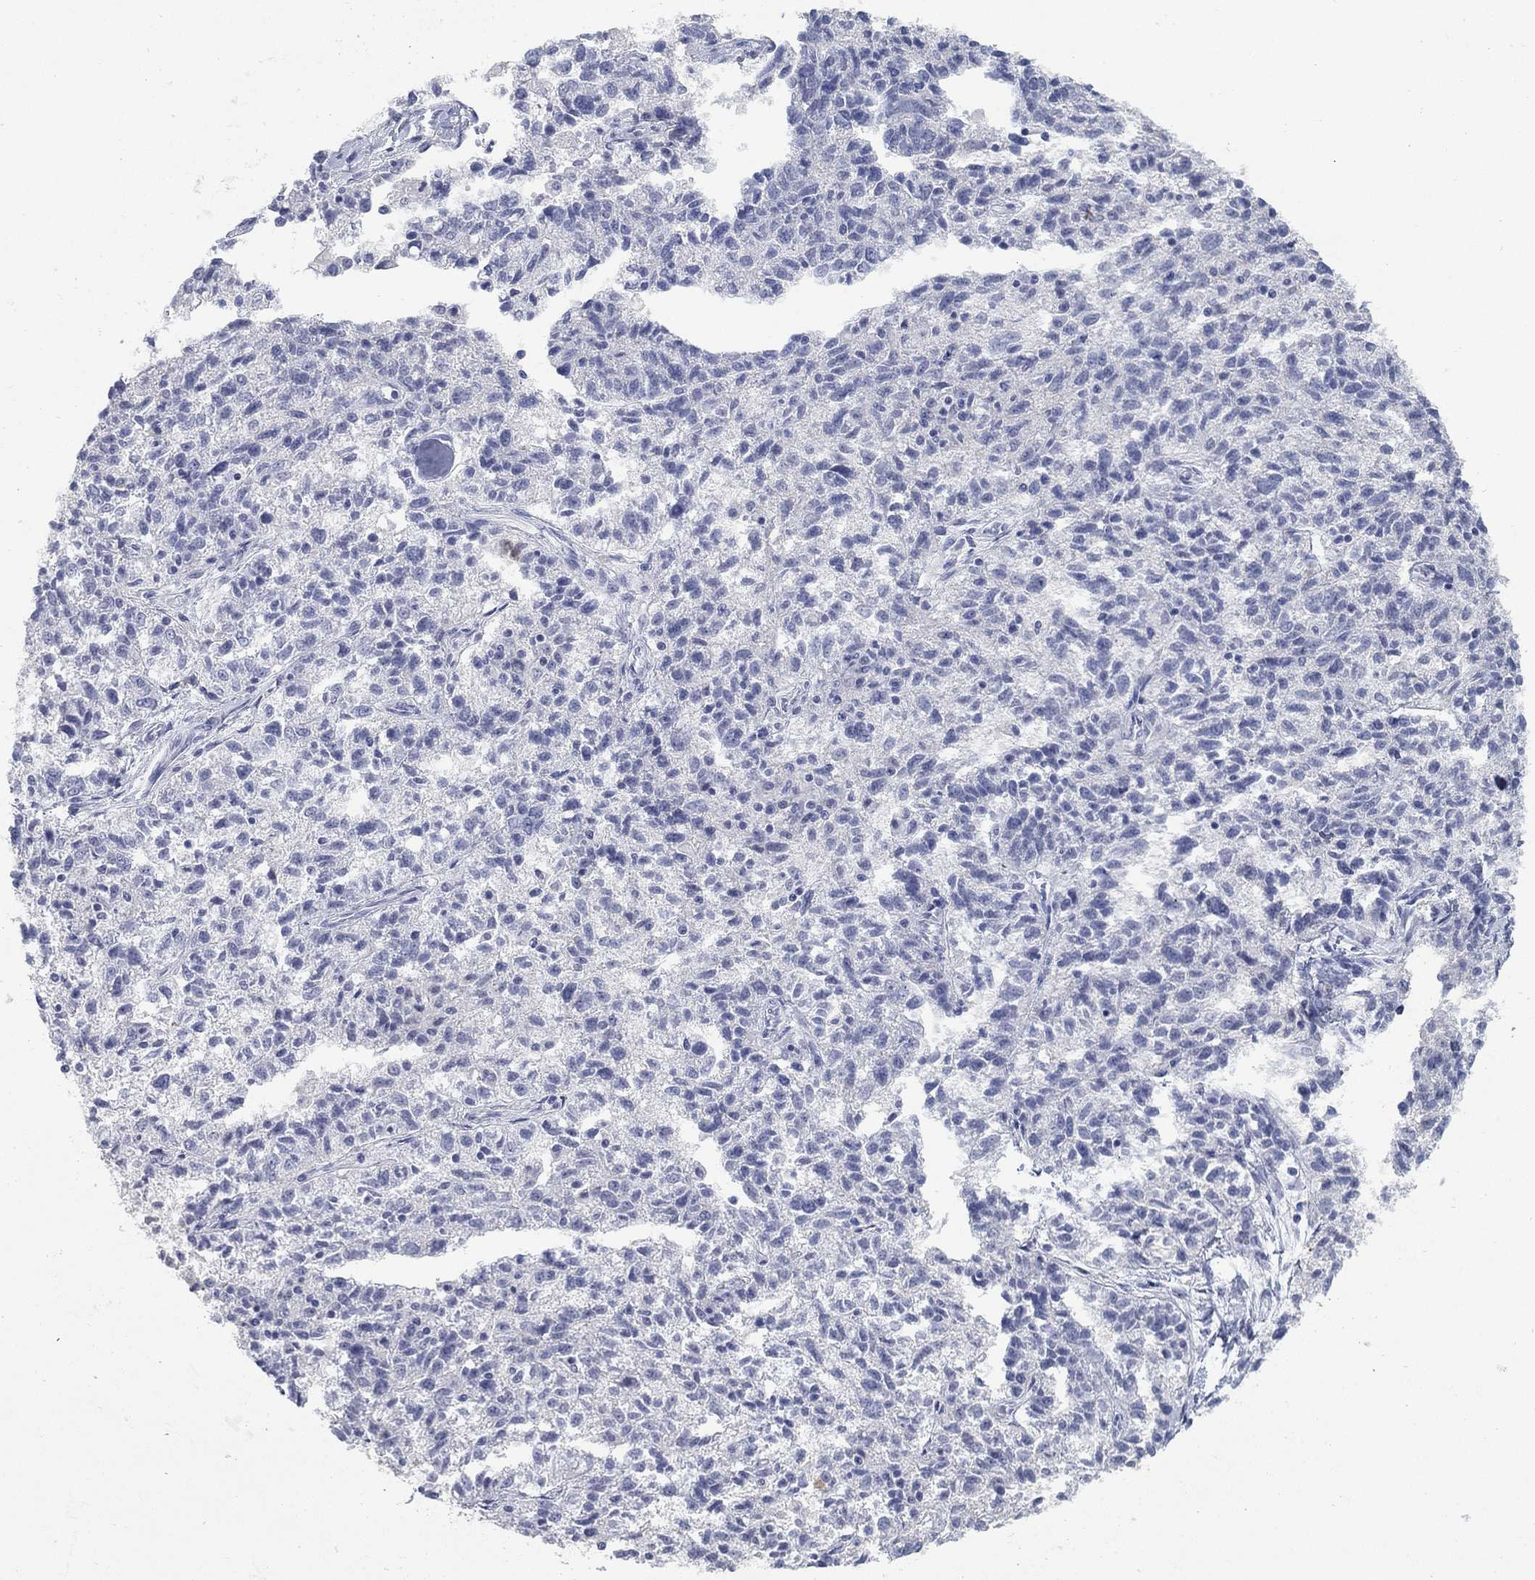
{"staining": {"intensity": "negative", "quantity": "none", "location": "none"}, "tissue": "ovarian cancer", "cell_type": "Tumor cells", "image_type": "cancer", "snomed": [{"axis": "morphology", "description": "Cystadenocarcinoma, serous, NOS"}, {"axis": "topography", "description": "Ovary"}], "caption": "Tumor cells are negative for brown protein staining in serous cystadenocarcinoma (ovarian). (DAB immunohistochemistry, high magnification).", "gene": "ATP6V1G2", "patient": {"sex": "female", "age": 71}}